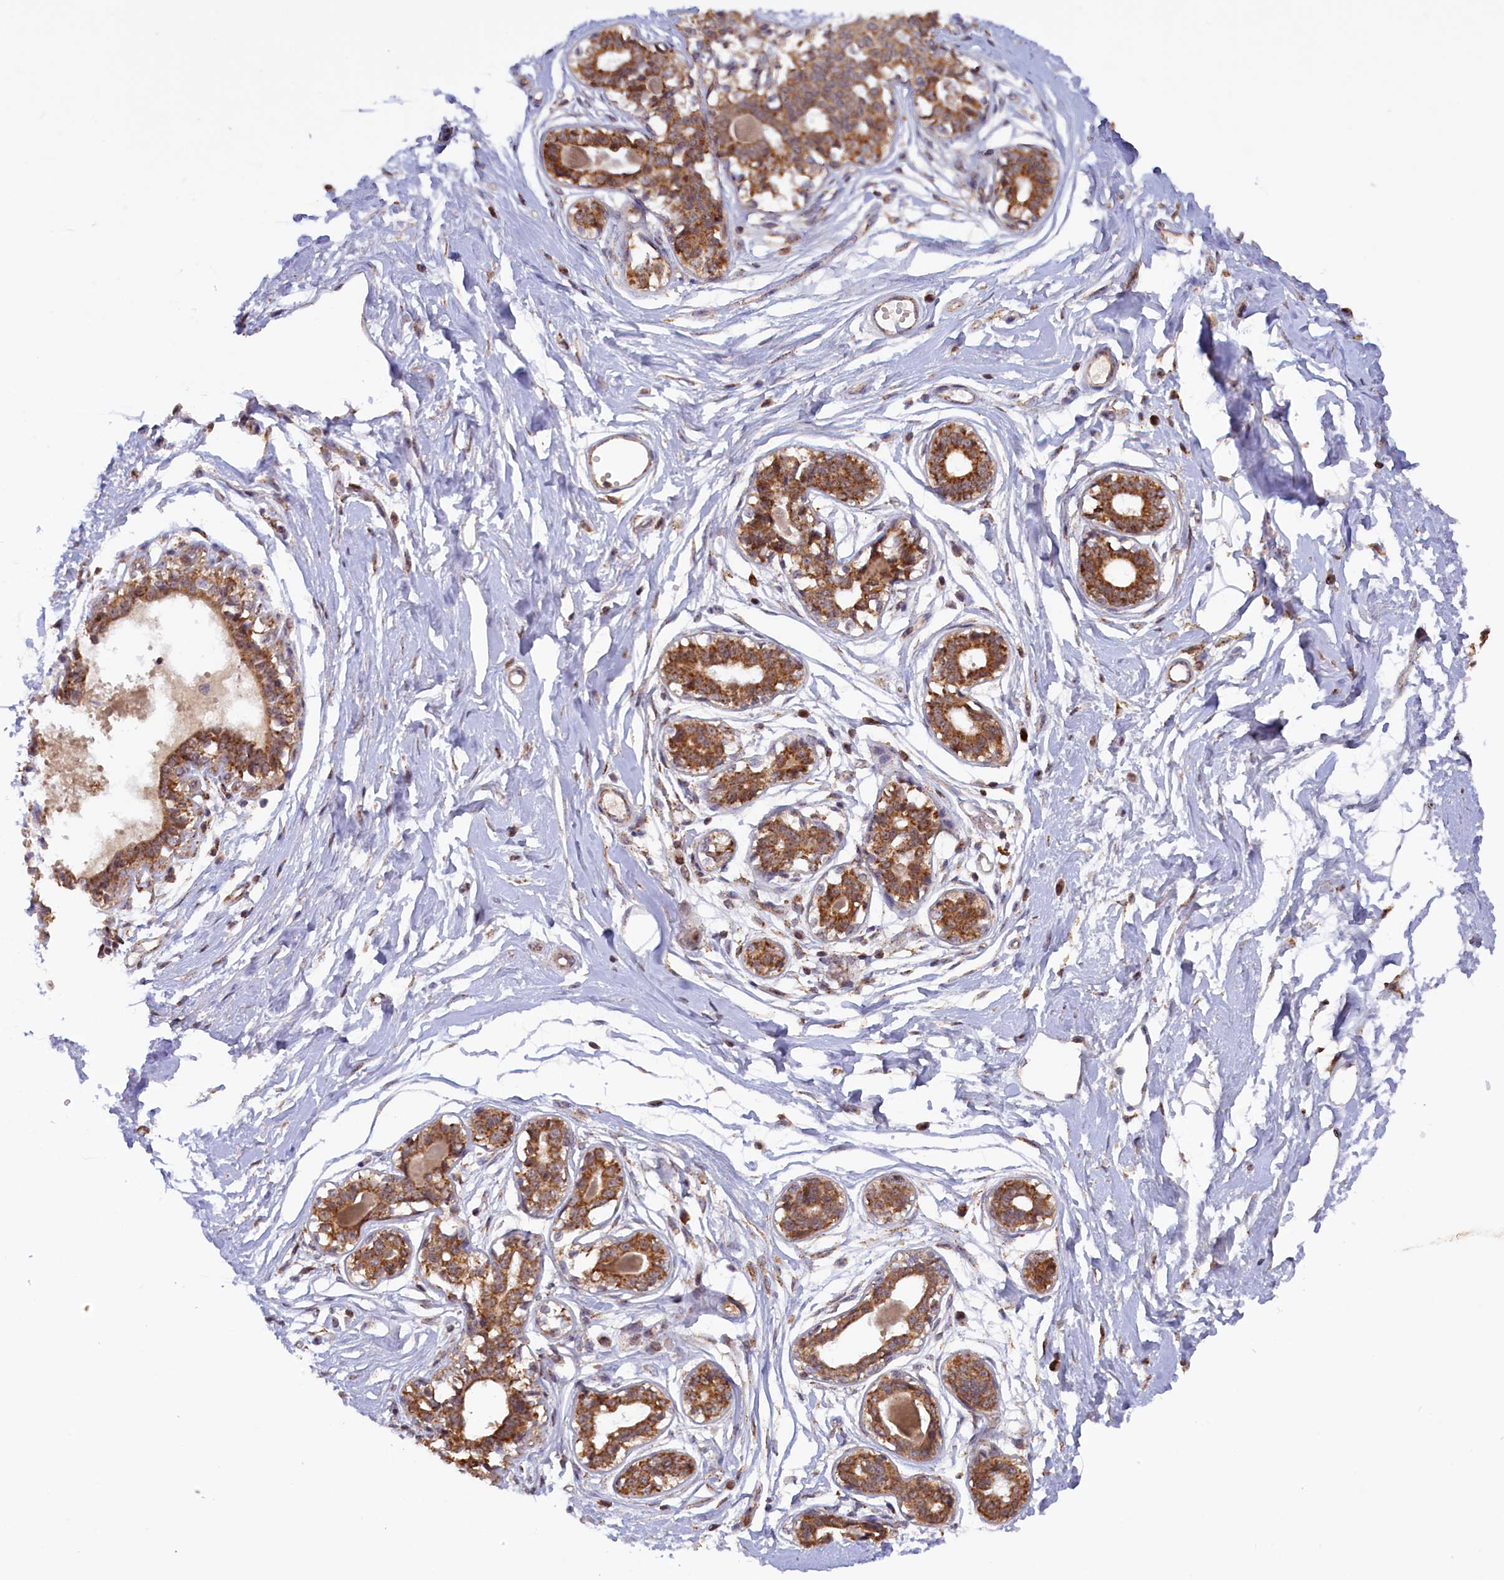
{"staining": {"intensity": "moderate", "quantity": "25%-75%", "location": "cytoplasmic/membranous"}, "tissue": "breast", "cell_type": "Adipocytes", "image_type": "normal", "snomed": [{"axis": "morphology", "description": "Normal tissue, NOS"}, {"axis": "topography", "description": "Breast"}], "caption": "Immunohistochemical staining of unremarkable breast displays moderate cytoplasmic/membranous protein positivity in approximately 25%-75% of adipocytes.", "gene": "DUS3L", "patient": {"sex": "female", "age": 45}}